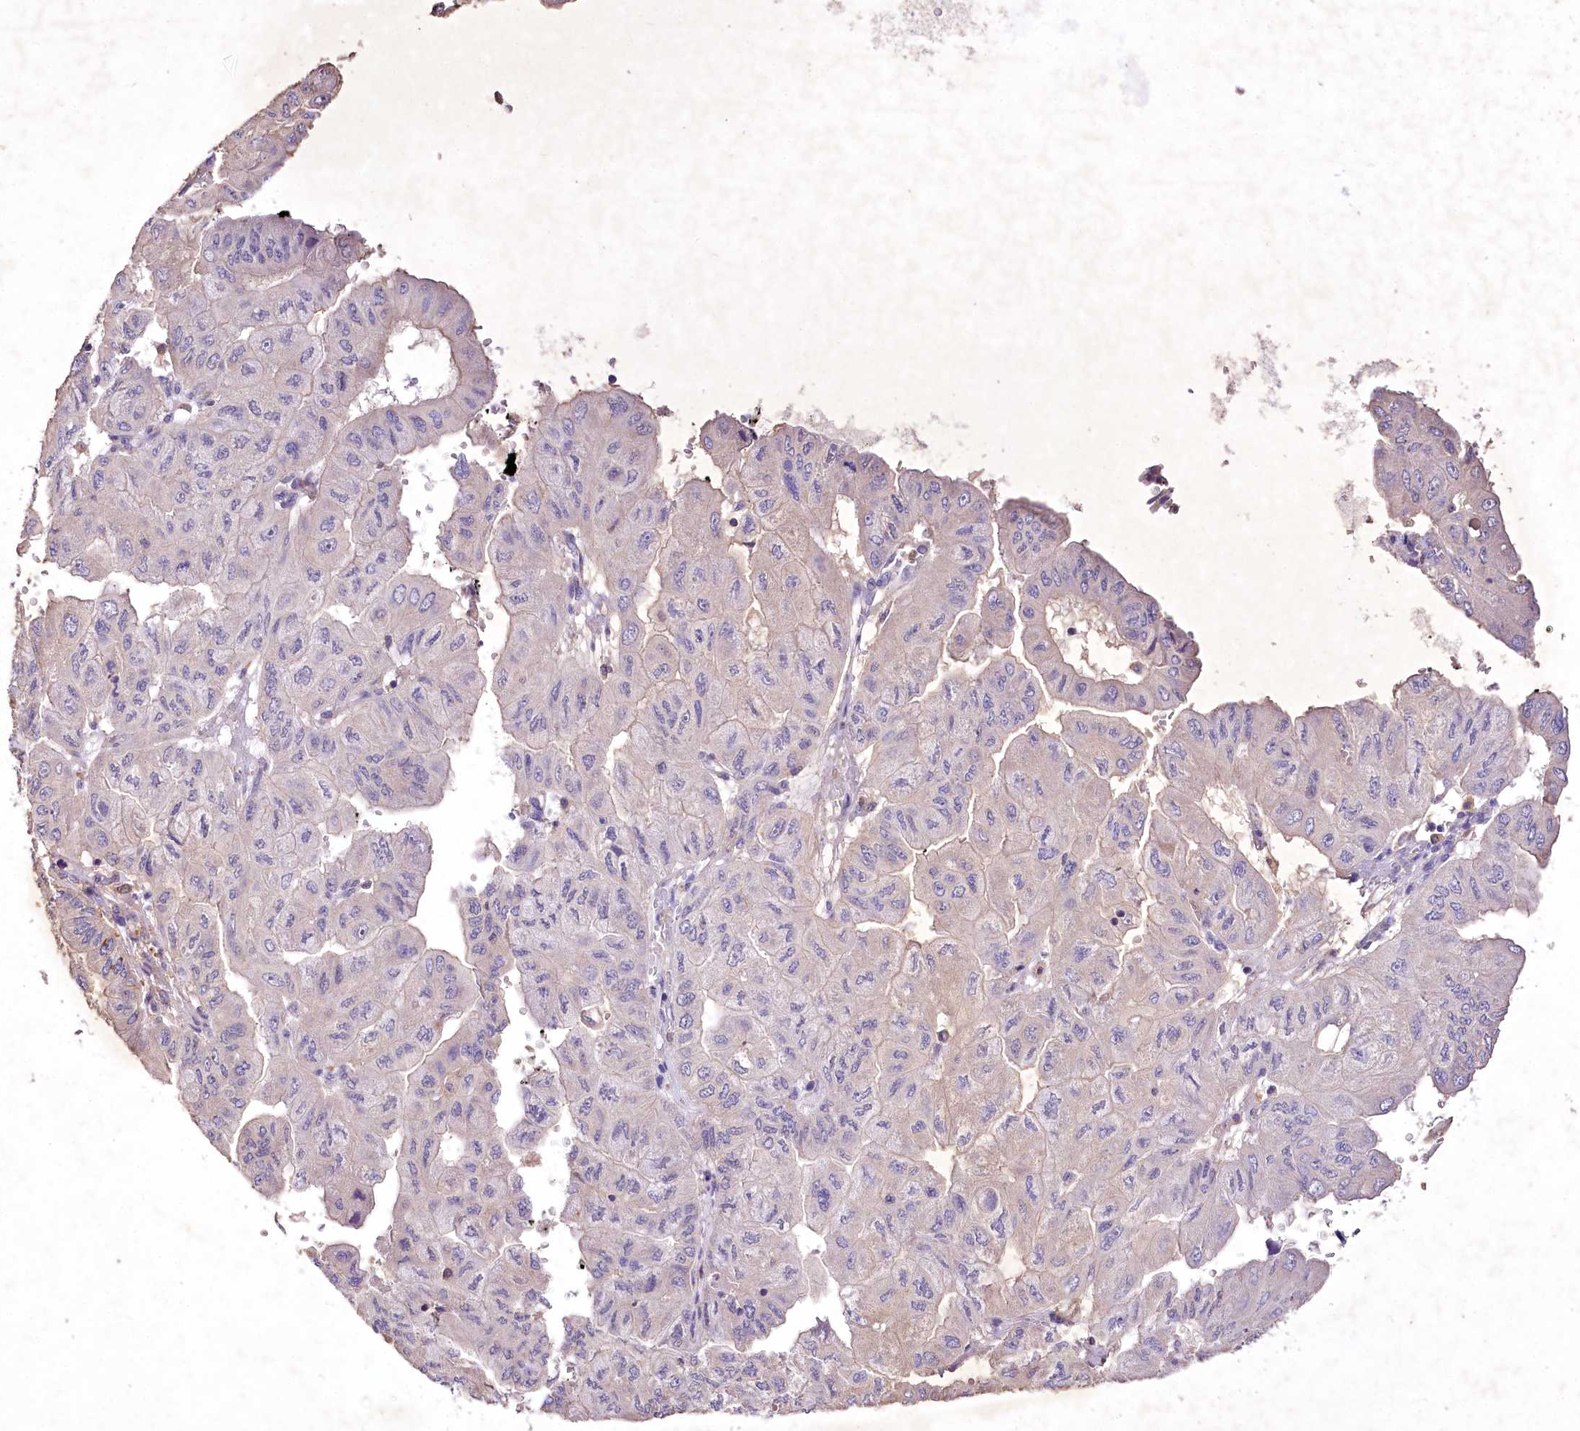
{"staining": {"intensity": "negative", "quantity": "none", "location": "none"}, "tissue": "pancreatic cancer", "cell_type": "Tumor cells", "image_type": "cancer", "snomed": [{"axis": "morphology", "description": "Adenocarcinoma, NOS"}, {"axis": "topography", "description": "Pancreas"}], "caption": "Pancreatic adenocarcinoma was stained to show a protein in brown. There is no significant positivity in tumor cells. (Immunohistochemistry, brightfield microscopy, high magnification).", "gene": "PCYOX1L", "patient": {"sex": "male", "age": 51}}